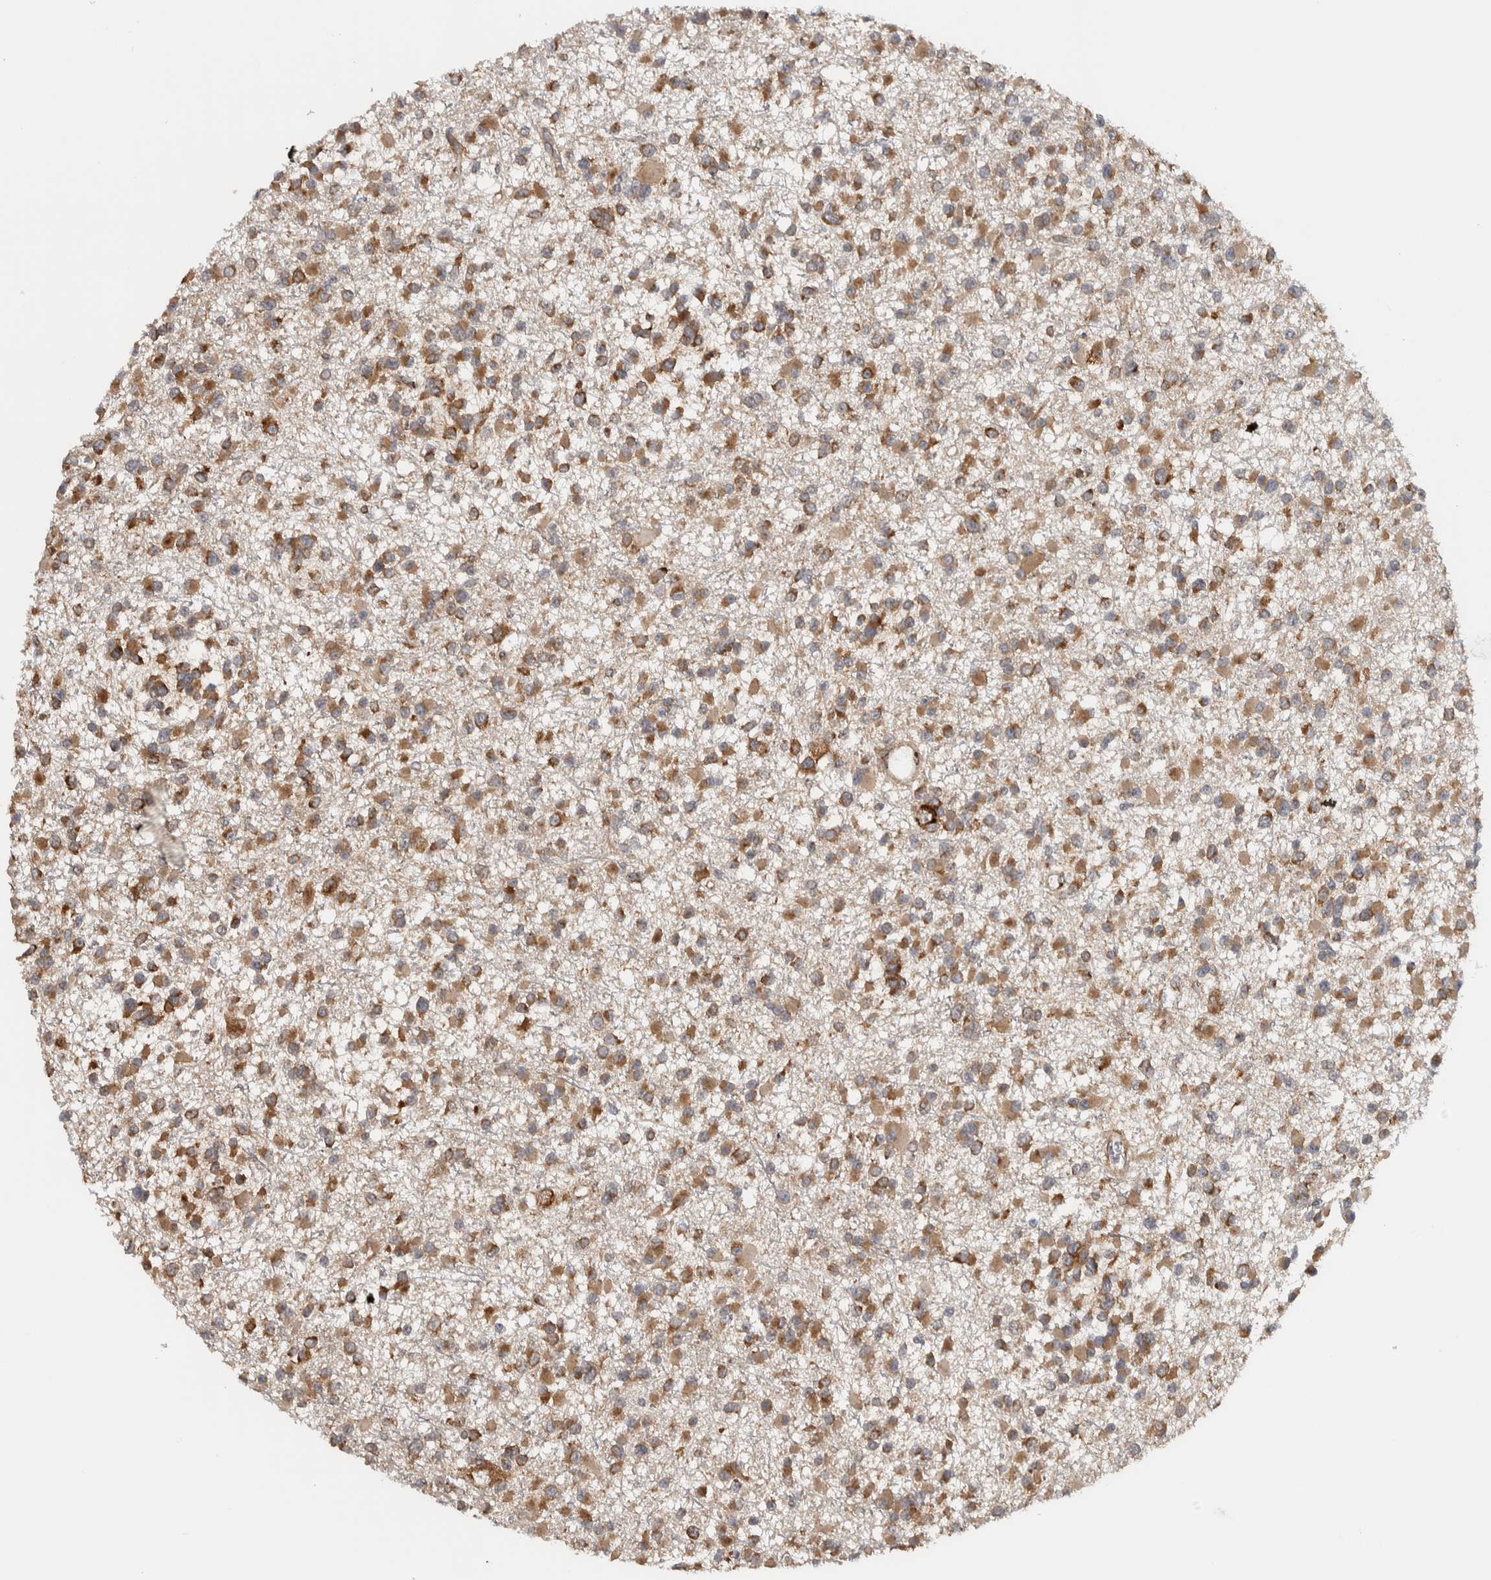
{"staining": {"intensity": "moderate", "quantity": ">75%", "location": "cytoplasmic/membranous"}, "tissue": "glioma", "cell_type": "Tumor cells", "image_type": "cancer", "snomed": [{"axis": "morphology", "description": "Glioma, malignant, Low grade"}, {"axis": "topography", "description": "Brain"}], "caption": "Human malignant low-grade glioma stained for a protein (brown) exhibits moderate cytoplasmic/membranous positive positivity in about >75% of tumor cells.", "gene": "EIF3H", "patient": {"sex": "female", "age": 22}}